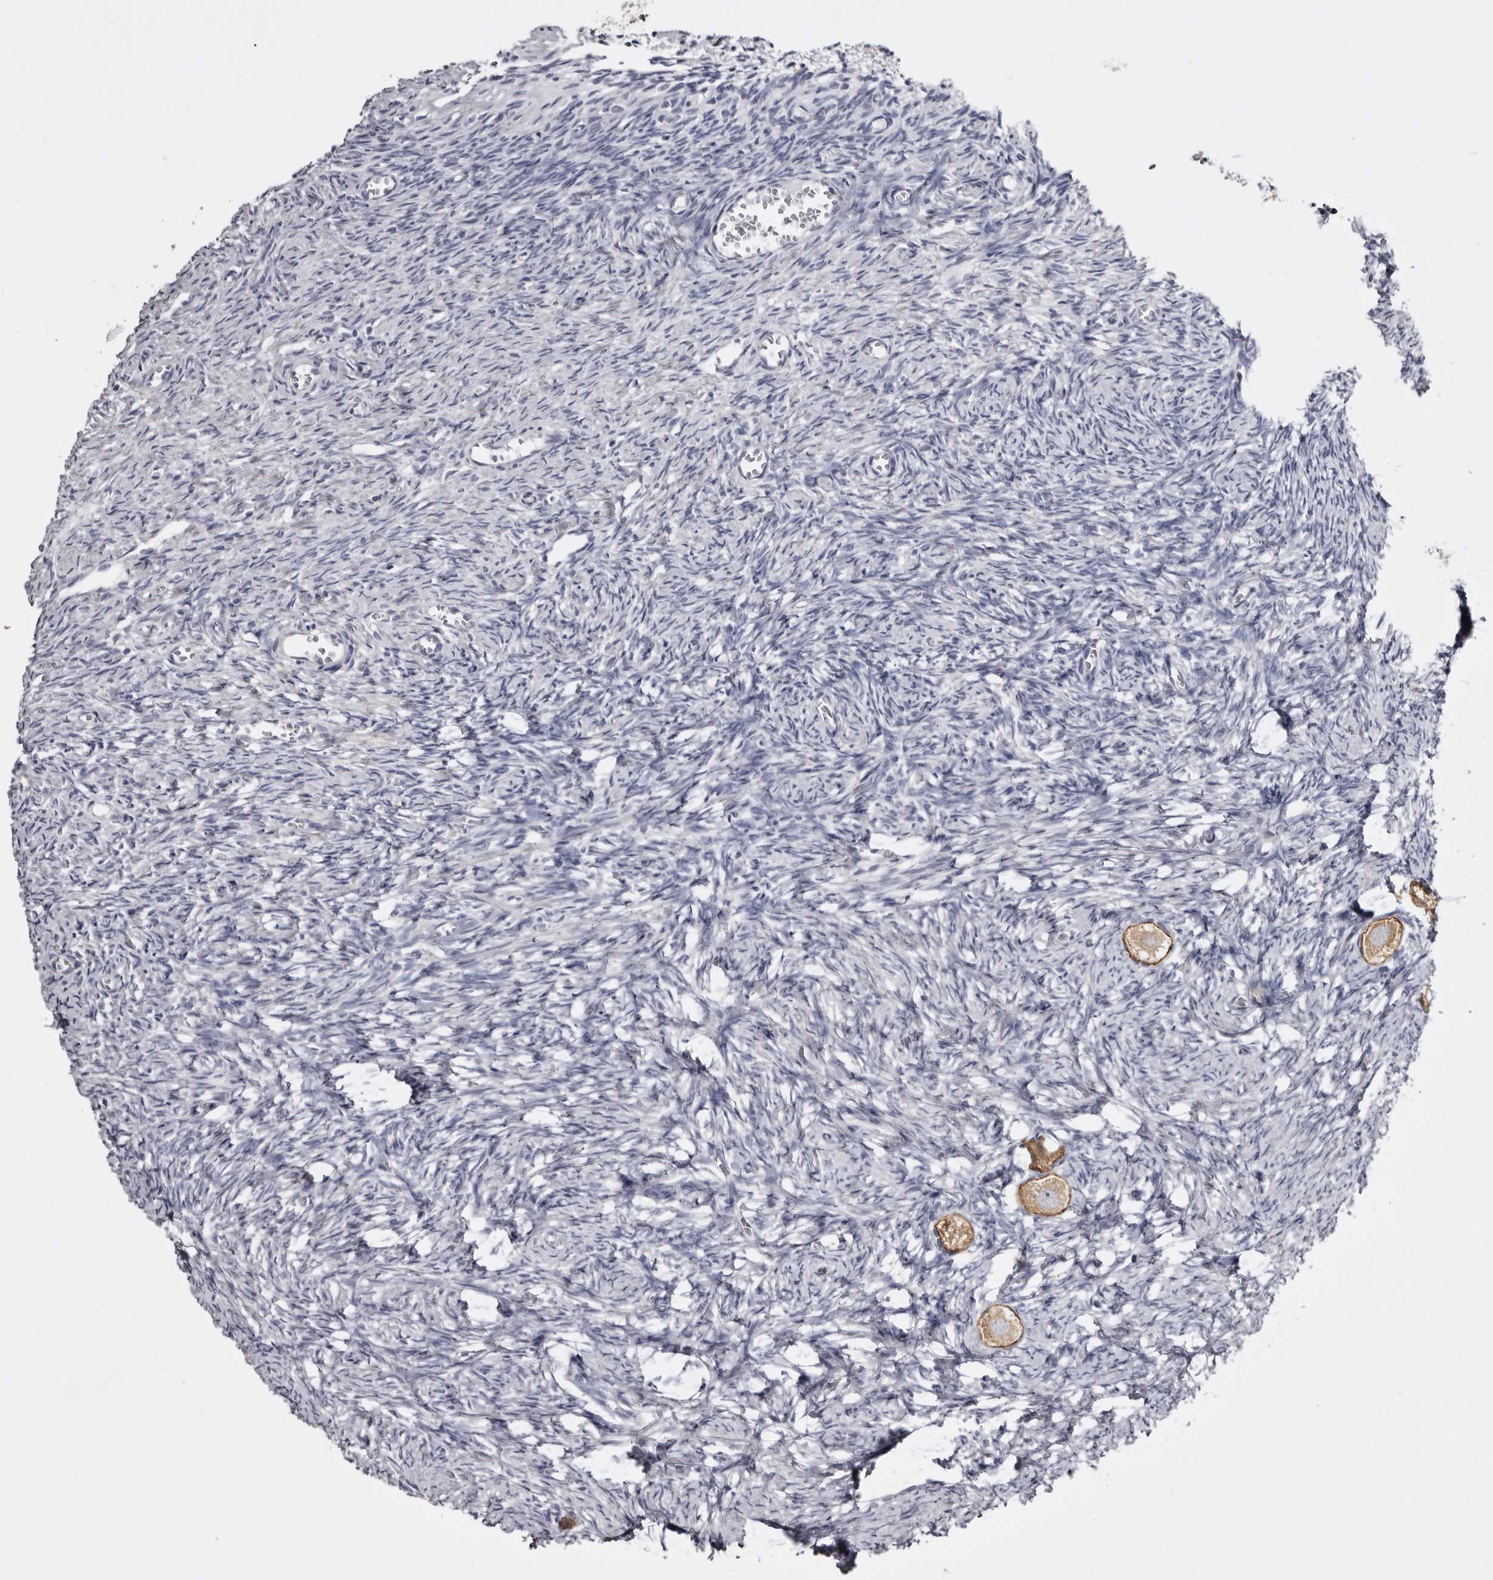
{"staining": {"intensity": "moderate", "quantity": ">75%", "location": "cytoplasmic/membranous"}, "tissue": "ovary", "cell_type": "Follicle cells", "image_type": "normal", "snomed": [{"axis": "morphology", "description": "Normal tissue, NOS"}, {"axis": "topography", "description": "Ovary"}], "caption": "About >75% of follicle cells in normal ovary display moderate cytoplasmic/membranous protein positivity as visualized by brown immunohistochemical staining.", "gene": "LAD1", "patient": {"sex": "female", "age": 27}}